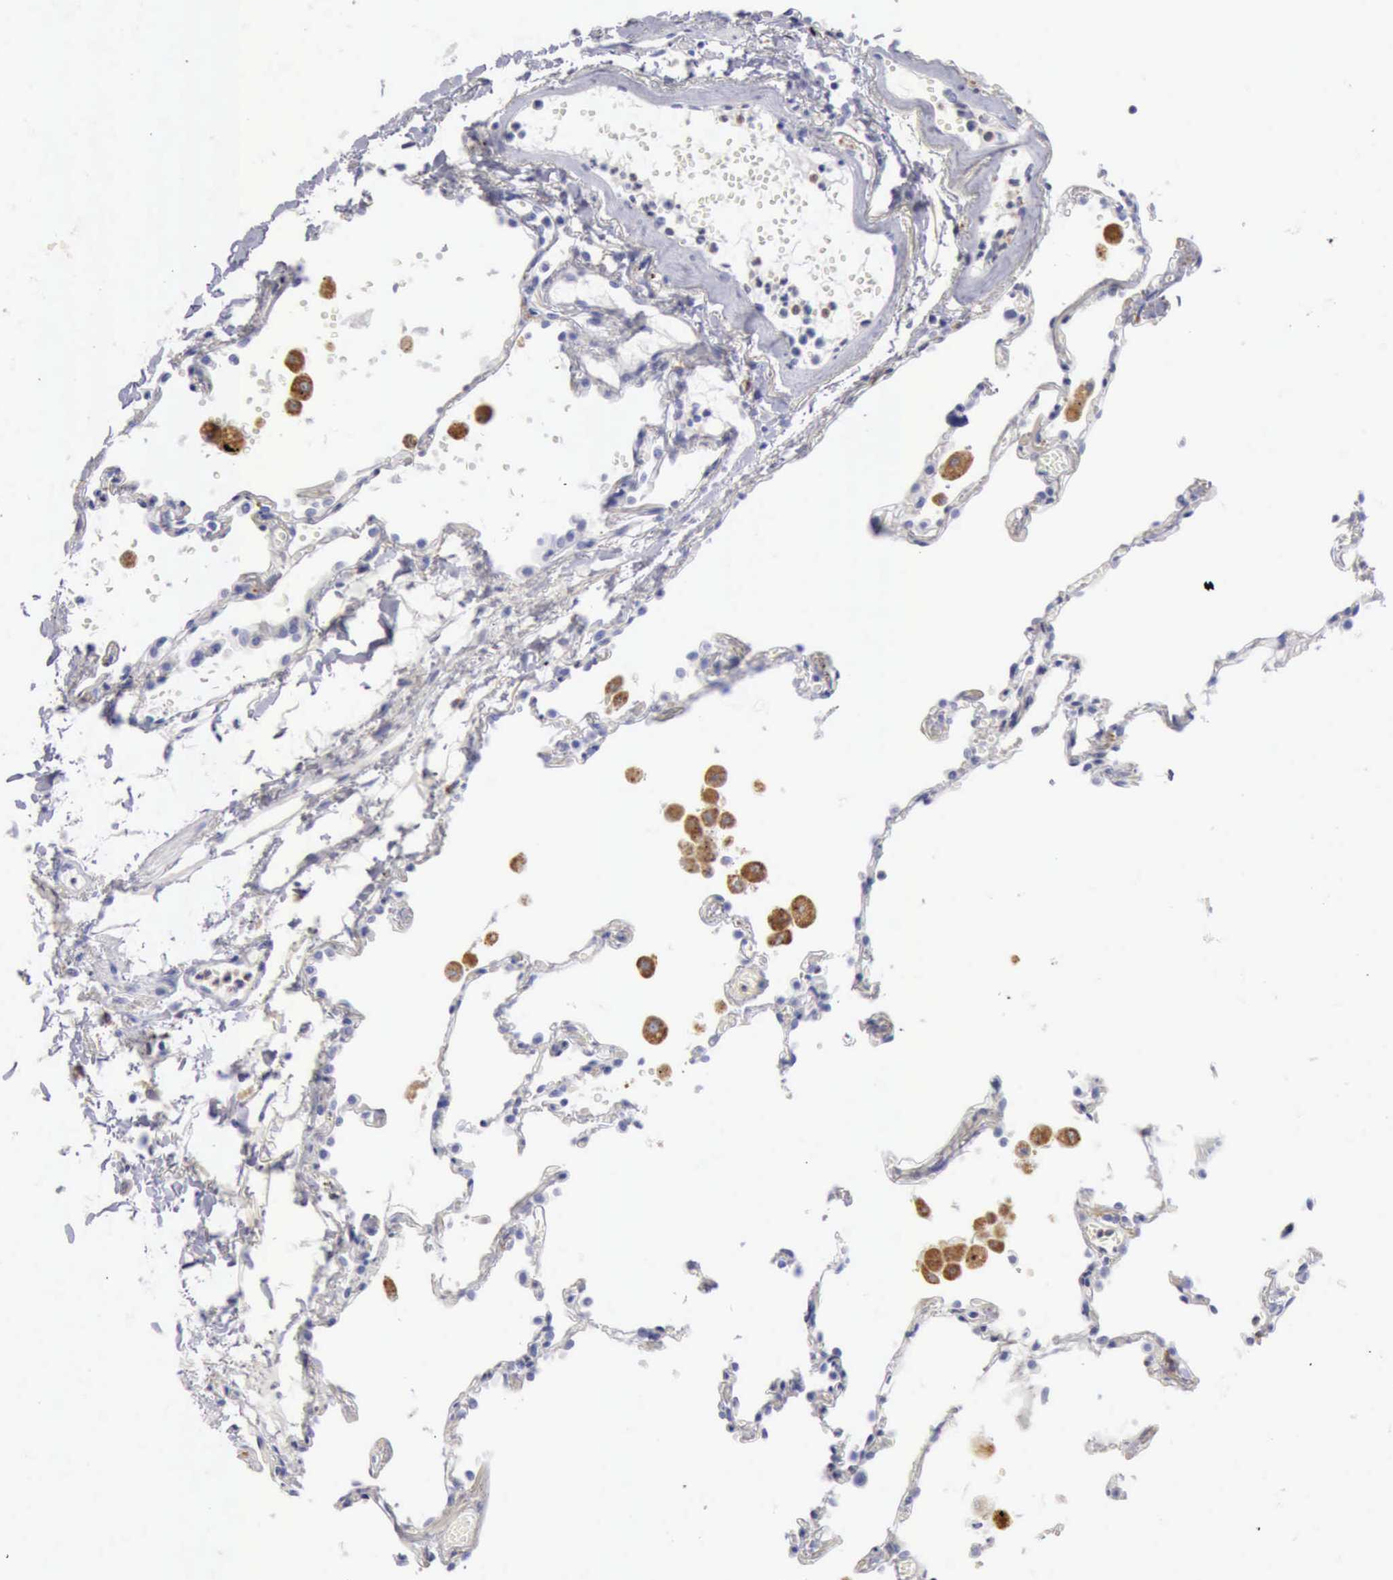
{"staining": {"intensity": "negative", "quantity": "none", "location": "none"}, "tissue": "lung", "cell_type": "Alveolar cells", "image_type": "normal", "snomed": [{"axis": "morphology", "description": "Normal tissue, NOS"}, {"axis": "topography", "description": "Lung"}], "caption": "Human lung stained for a protein using IHC demonstrates no expression in alveolar cells.", "gene": "CTSS", "patient": {"sex": "male", "age": 71}}